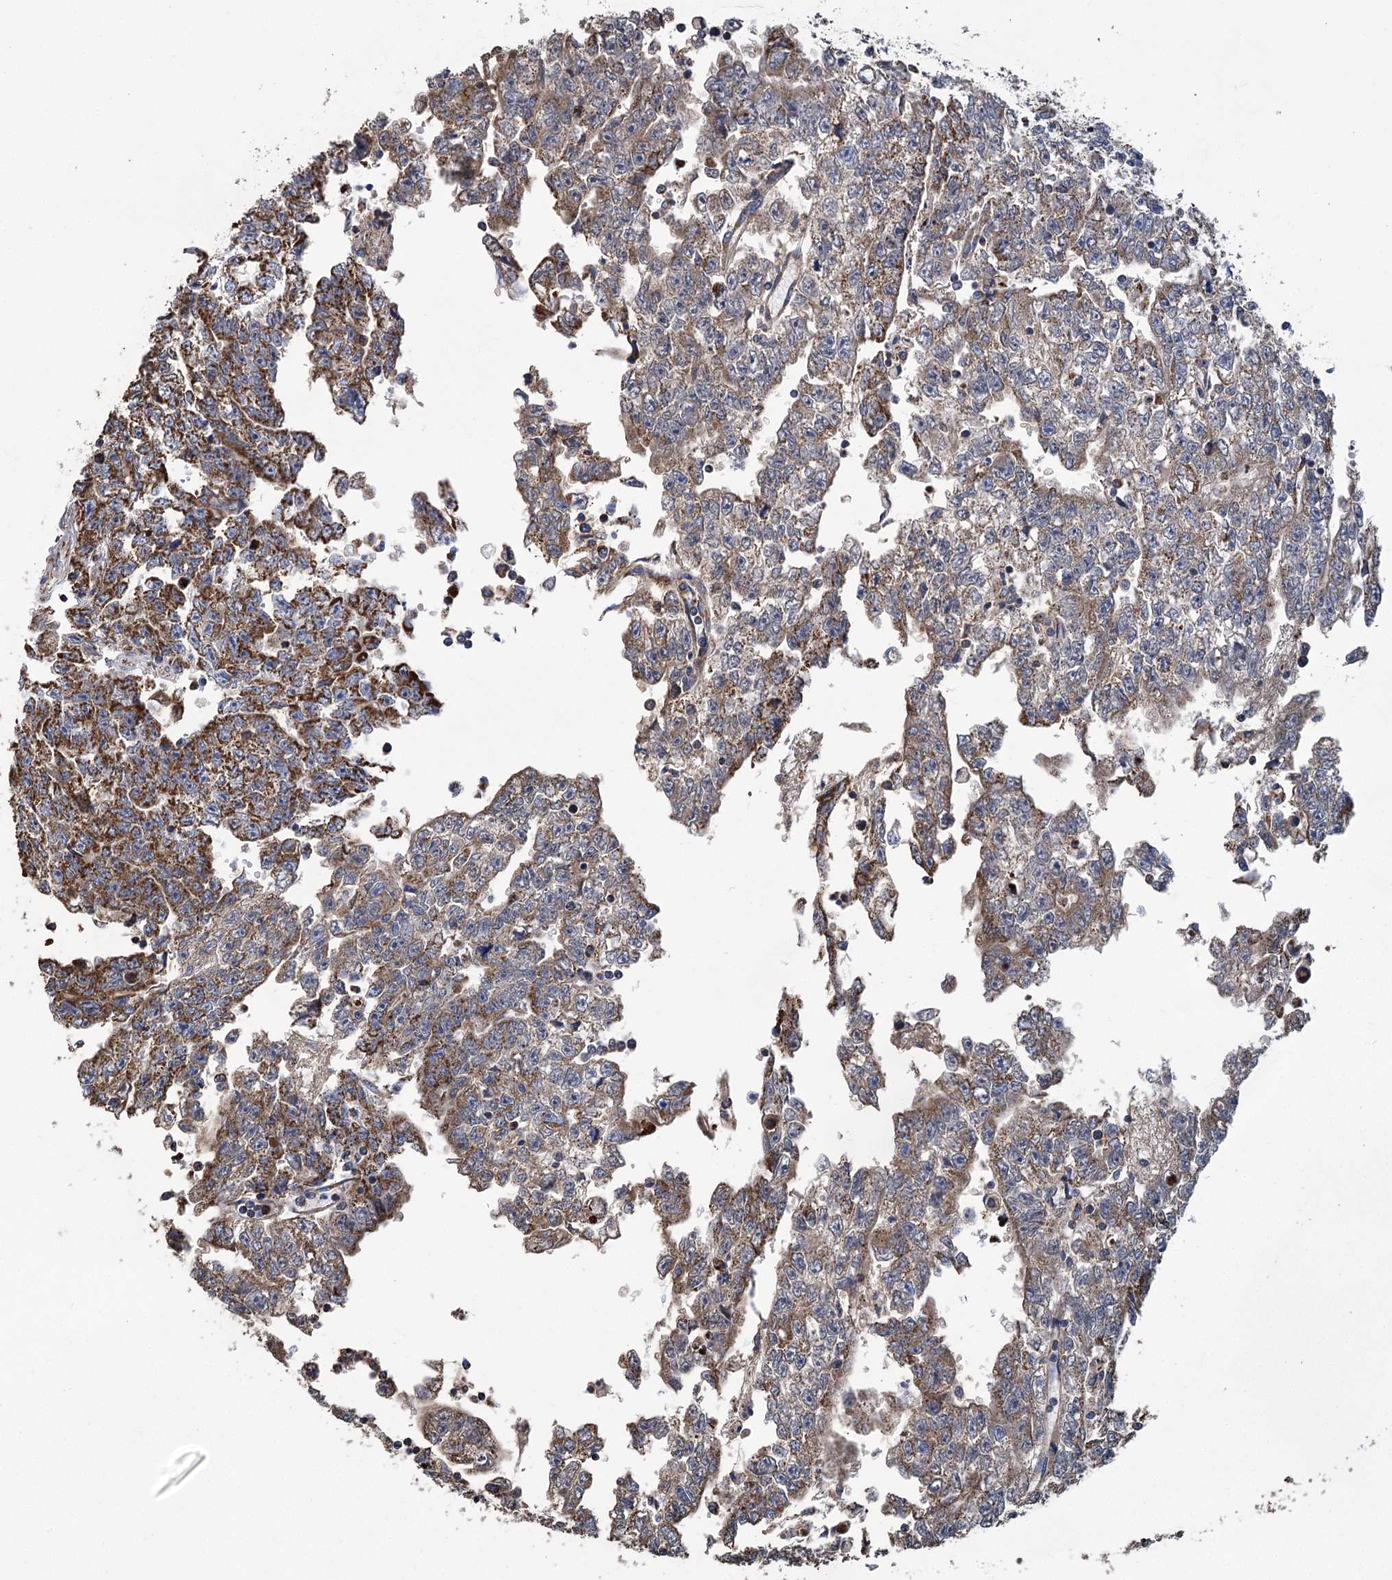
{"staining": {"intensity": "moderate", "quantity": ">75%", "location": "cytoplasmic/membranous"}, "tissue": "testis cancer", "cell_type": "Tumor cells", "image_type": "cancer", "snomed": [{"axis": "morphology", "description": "Carcinoma, Embryonal, NOS"}, {"axis": "topography", "description": "Testis"}], "caption": "Embryonal carcinoma (testis) stained with a brown dye displays moderate cytoplasmic/membranous positive positivity in approximately >75% of tumor cells.", "gene": "CCDC73", "patient": {"sex": "male", "age": 25}}